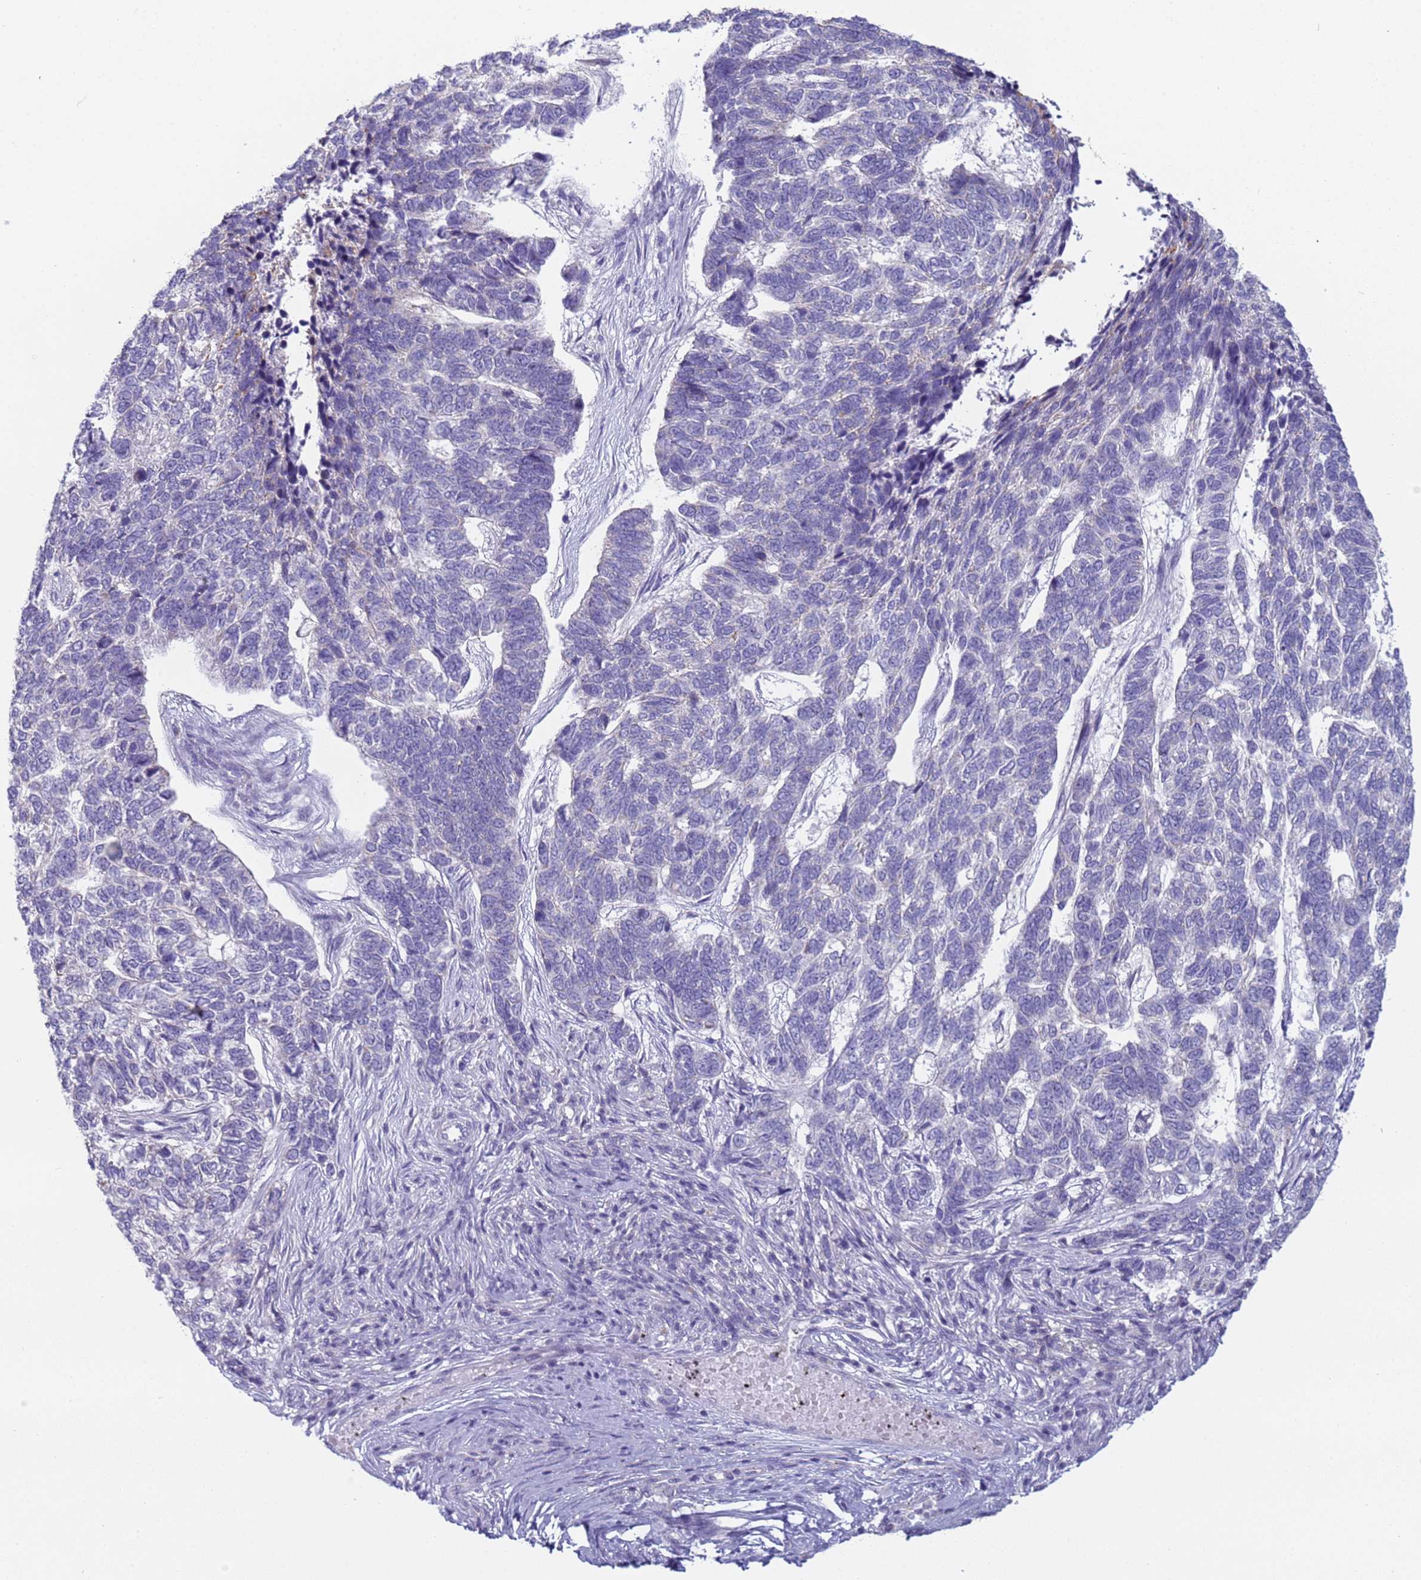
{"staining": {"intensity": "negative", "quantity": "none", "location": "none"}, "tissue": "skin cancer", "cell_type": "Tumor cells", "image_type": "cancer", "snomed": [{"axis": "morphology", "description": "Basal cell carcinoma"}, {"axis": "topography", "description": "Skin"}], "caption": "The photomicrograph exhibits no staining of tumor cells in skin cancer.", "gene": "CR1", "patient": {"sex": "female", "age": 65}}